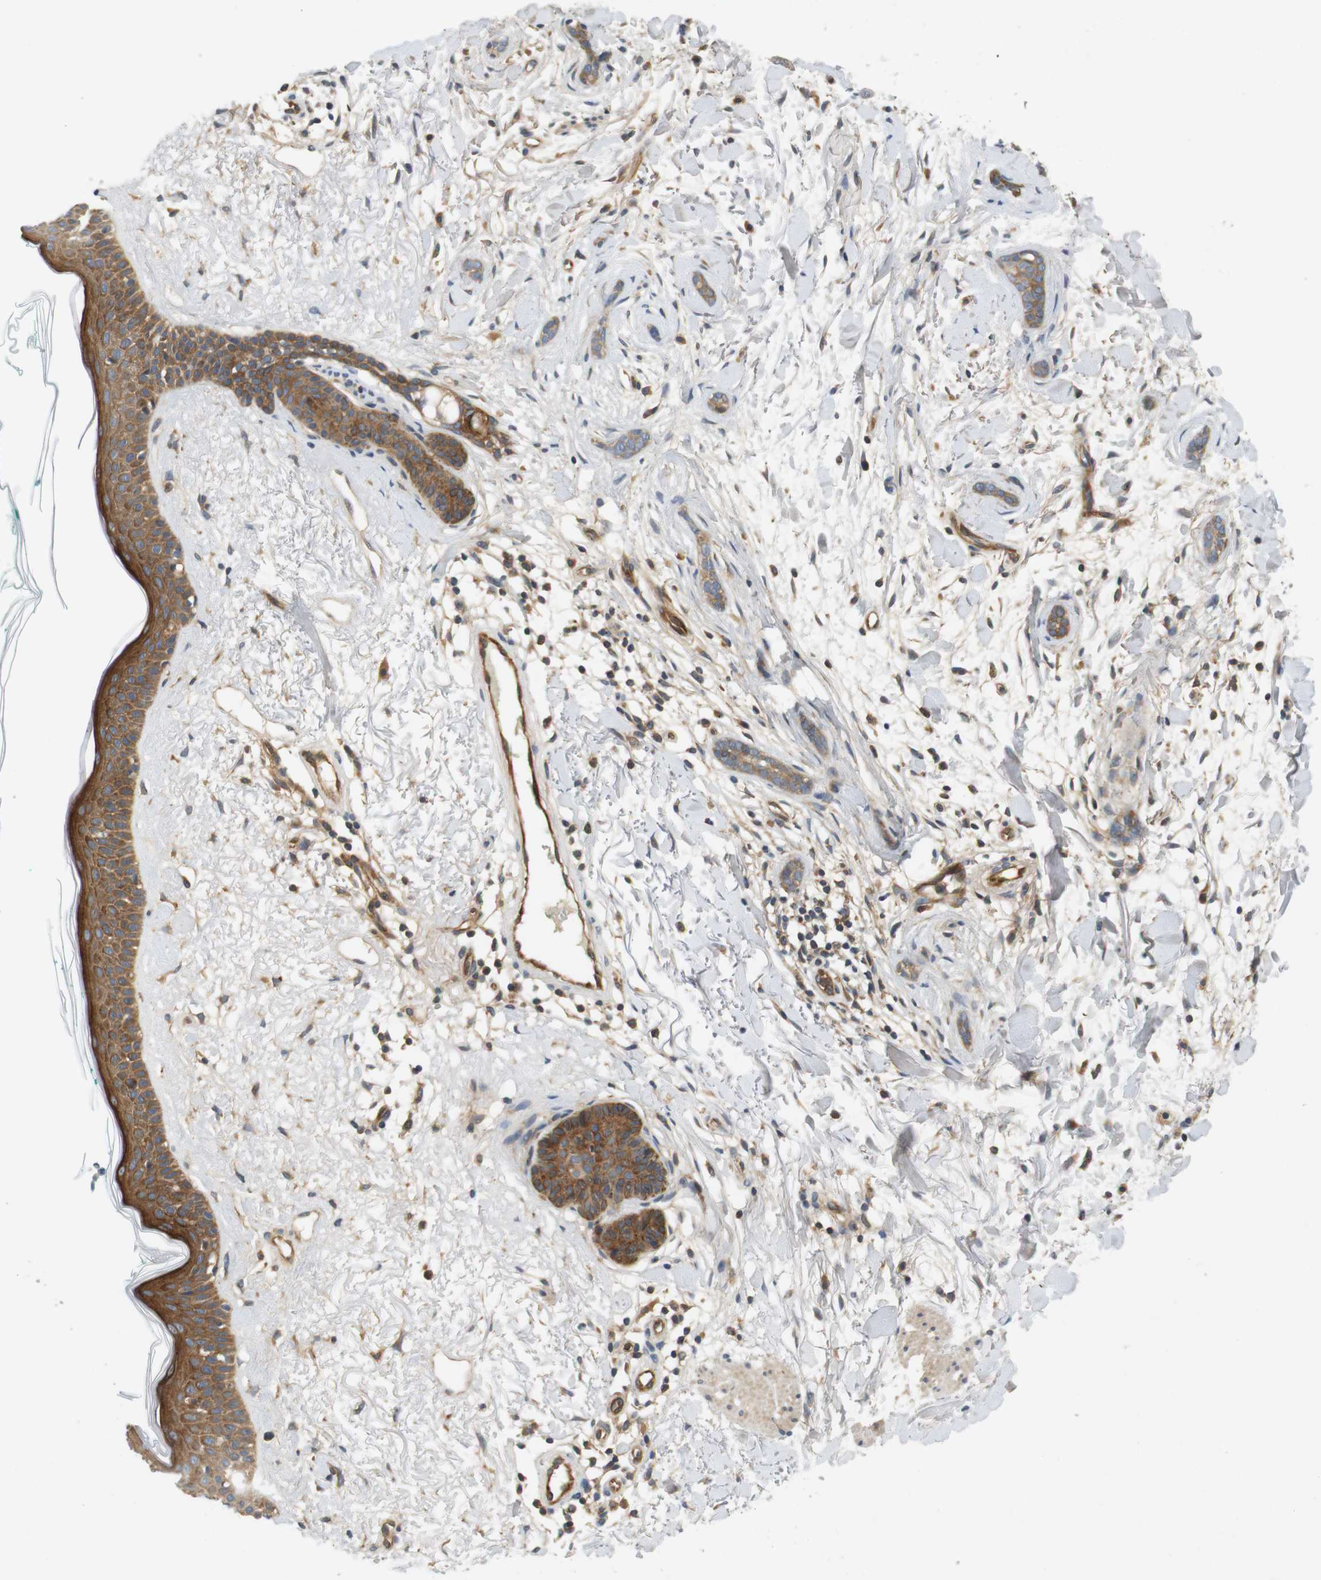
{"staining": {"intensity": "moderate", "quantity": ">75%", "location": "cytoplasmic/membranous"}, "tissue": "skin cancer", "cell_type": "Tumor cells", "image_type": "cancer", "snomed": [{"axis": "morphology", "description": "Basal cell carcinoma"}, {"axis": "morphology", "description": "Adnexal tumor, benign"}, {"axis": "topography", "description": "Skin"}], "caption": "This is a micrograph of immunohistochemistry (IHC) staining of skin cancer, which shows moderate staining in the cytoplasmic/membranous of tumor cells.", "gene": "SH3GLB1", "patient": {"sex": "female", "age": 42}}